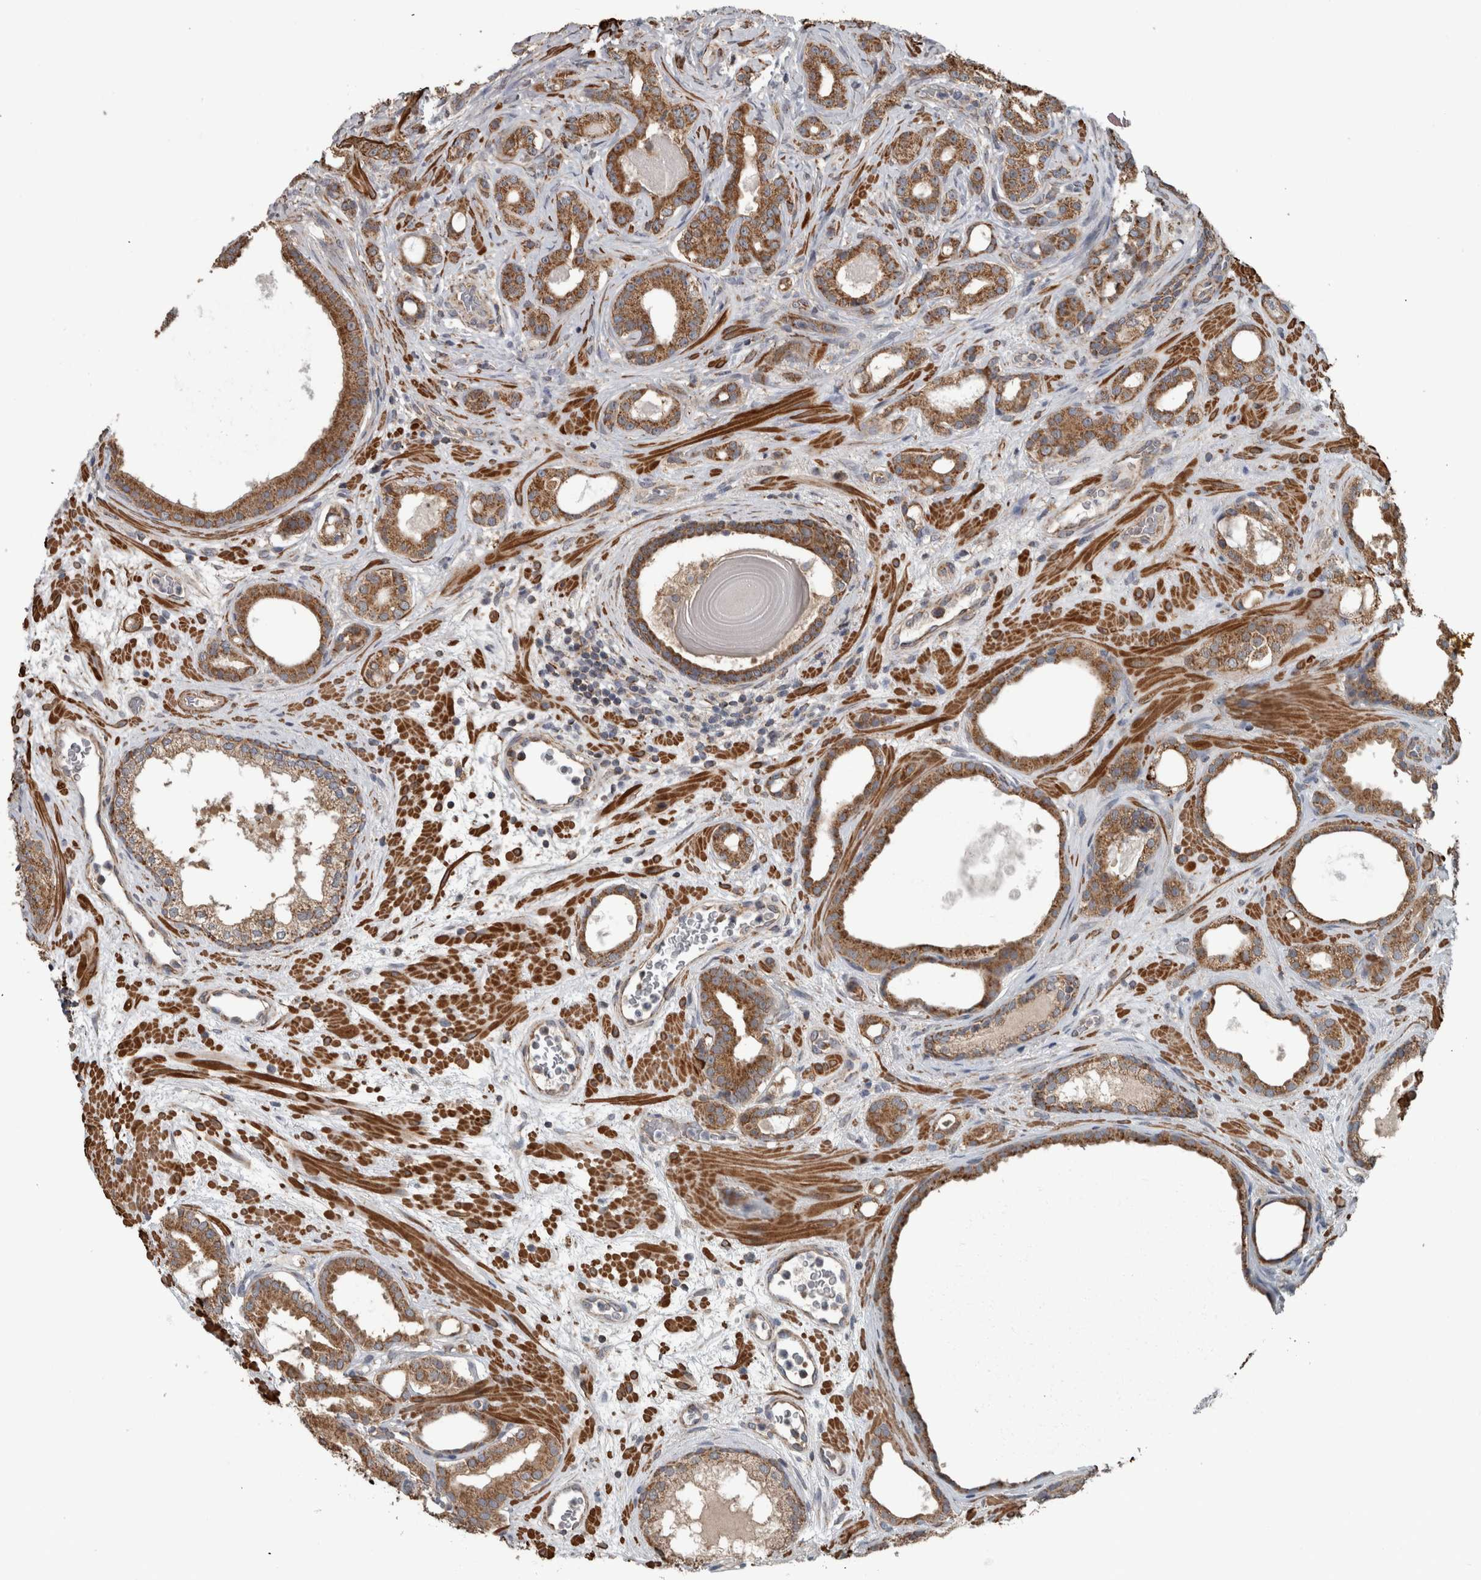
{"staining": {"intensity": "strong", "quantity": ">75%", "location": "cytoplasmic/membranous"}, "tissue": "prostate cancer", "cell_type": "Tumor cells", "image_type": "cancer", "snomed": [{"axis": "morphology", "description": "Adenocarcinoma, High grade"}, {"axis": "topography", "description": "Prostate"}], "caption": "Protein expression analysis of human adenocarcinoma (high-grade) (prostate) reveals strong cytoplasmic/membranous expression in approximately >75% of tumor cells.", "gene": "ARMC1", "patient": {"sex": "male", "age": 60}}